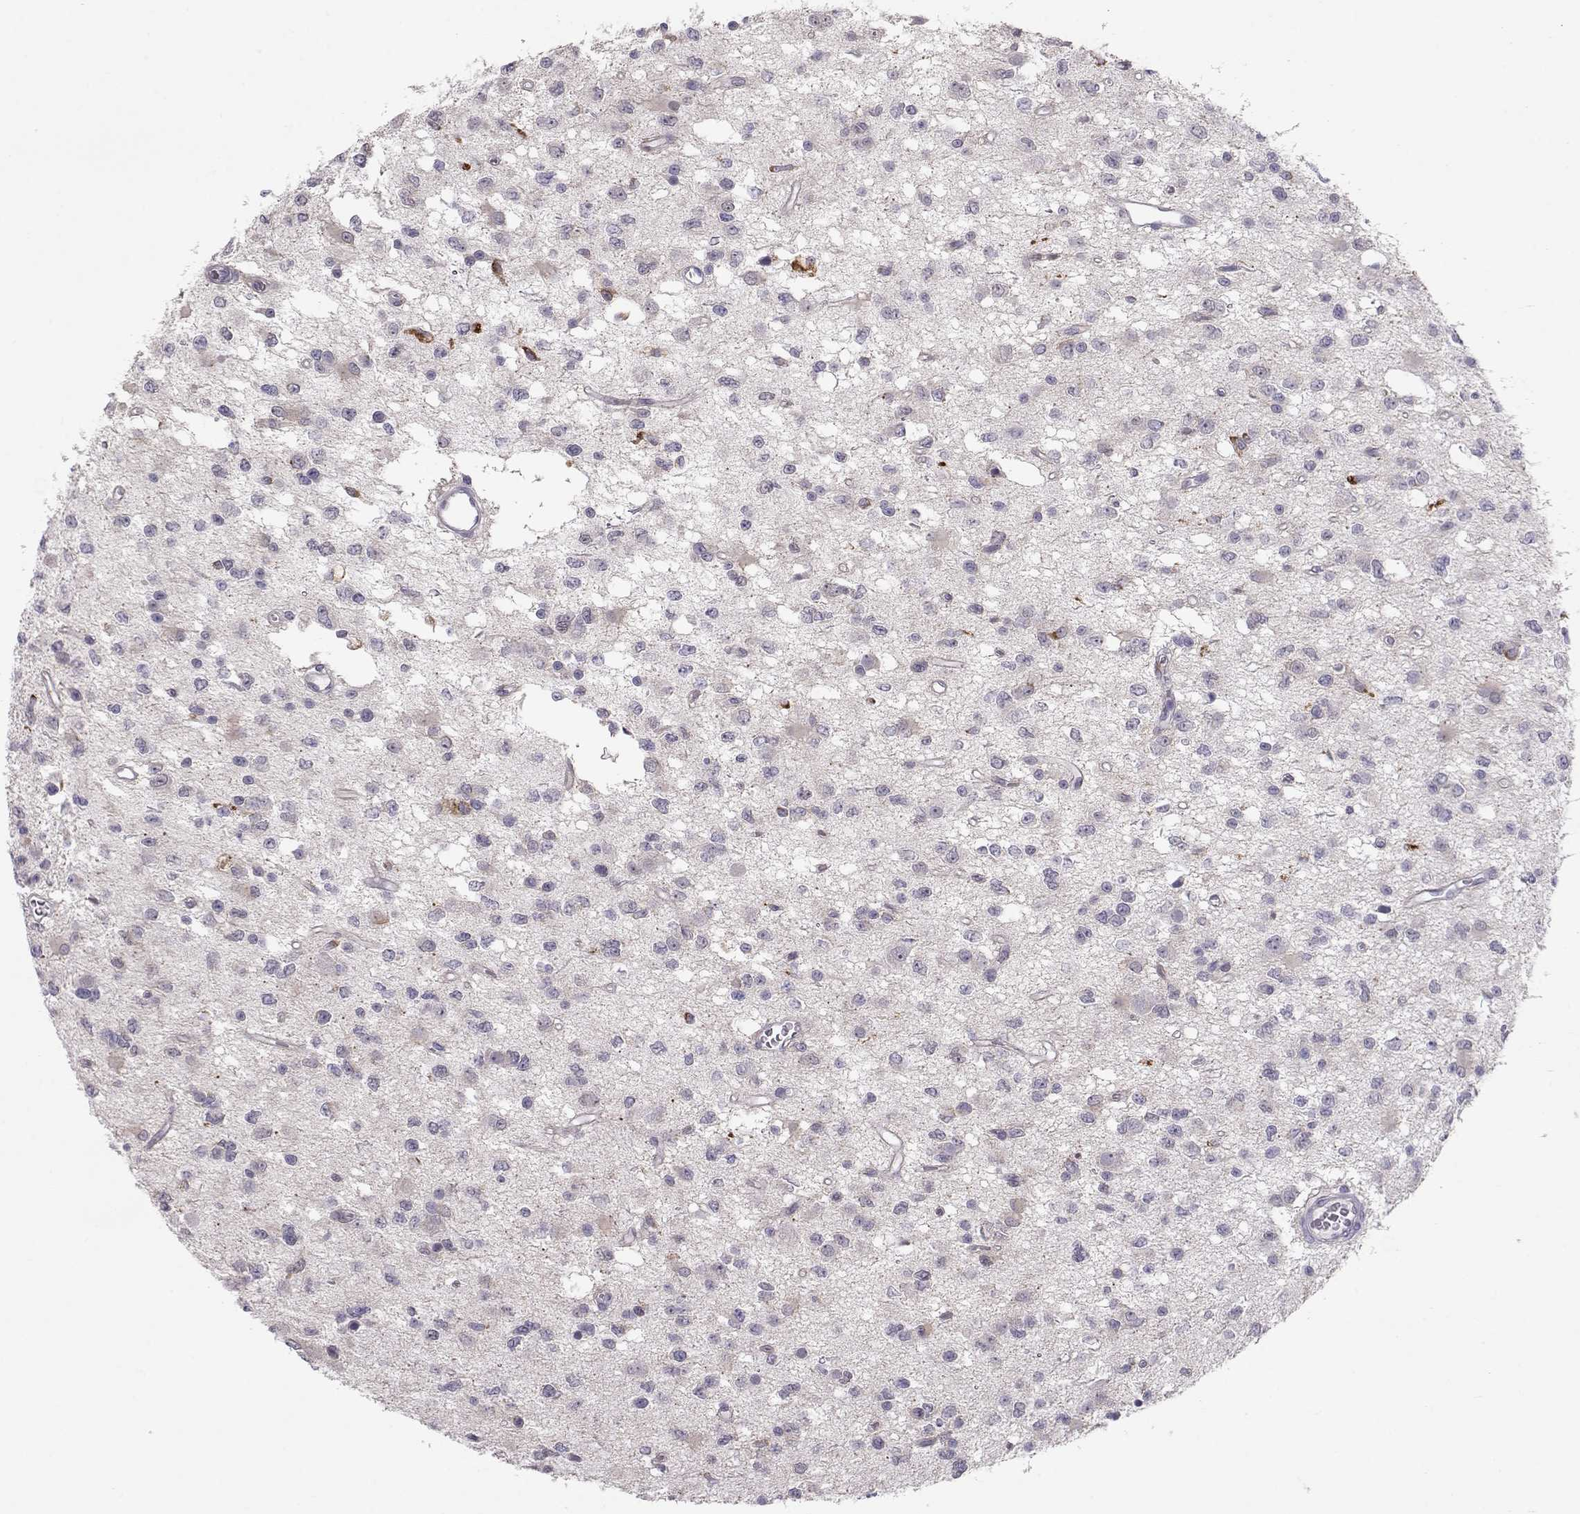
{"staining": {"intensity": "negative", "quantity": "none", "location": "none"}, "tissue": "glioma", "cell_type": "Tumor cells", "image_type": "cancer", "snomed": [{"axis": "morphology", "description": "Glioma, malignant, Low grade"}, {"axis": "topography", "description": "Brain"}], "caption": "Immunohistochemical staining of low-grade glioma (malignant) shows no significant positivity in tumor cells.", "gene": "NPVF", "patient": {"sex": "female", "age": 45}}